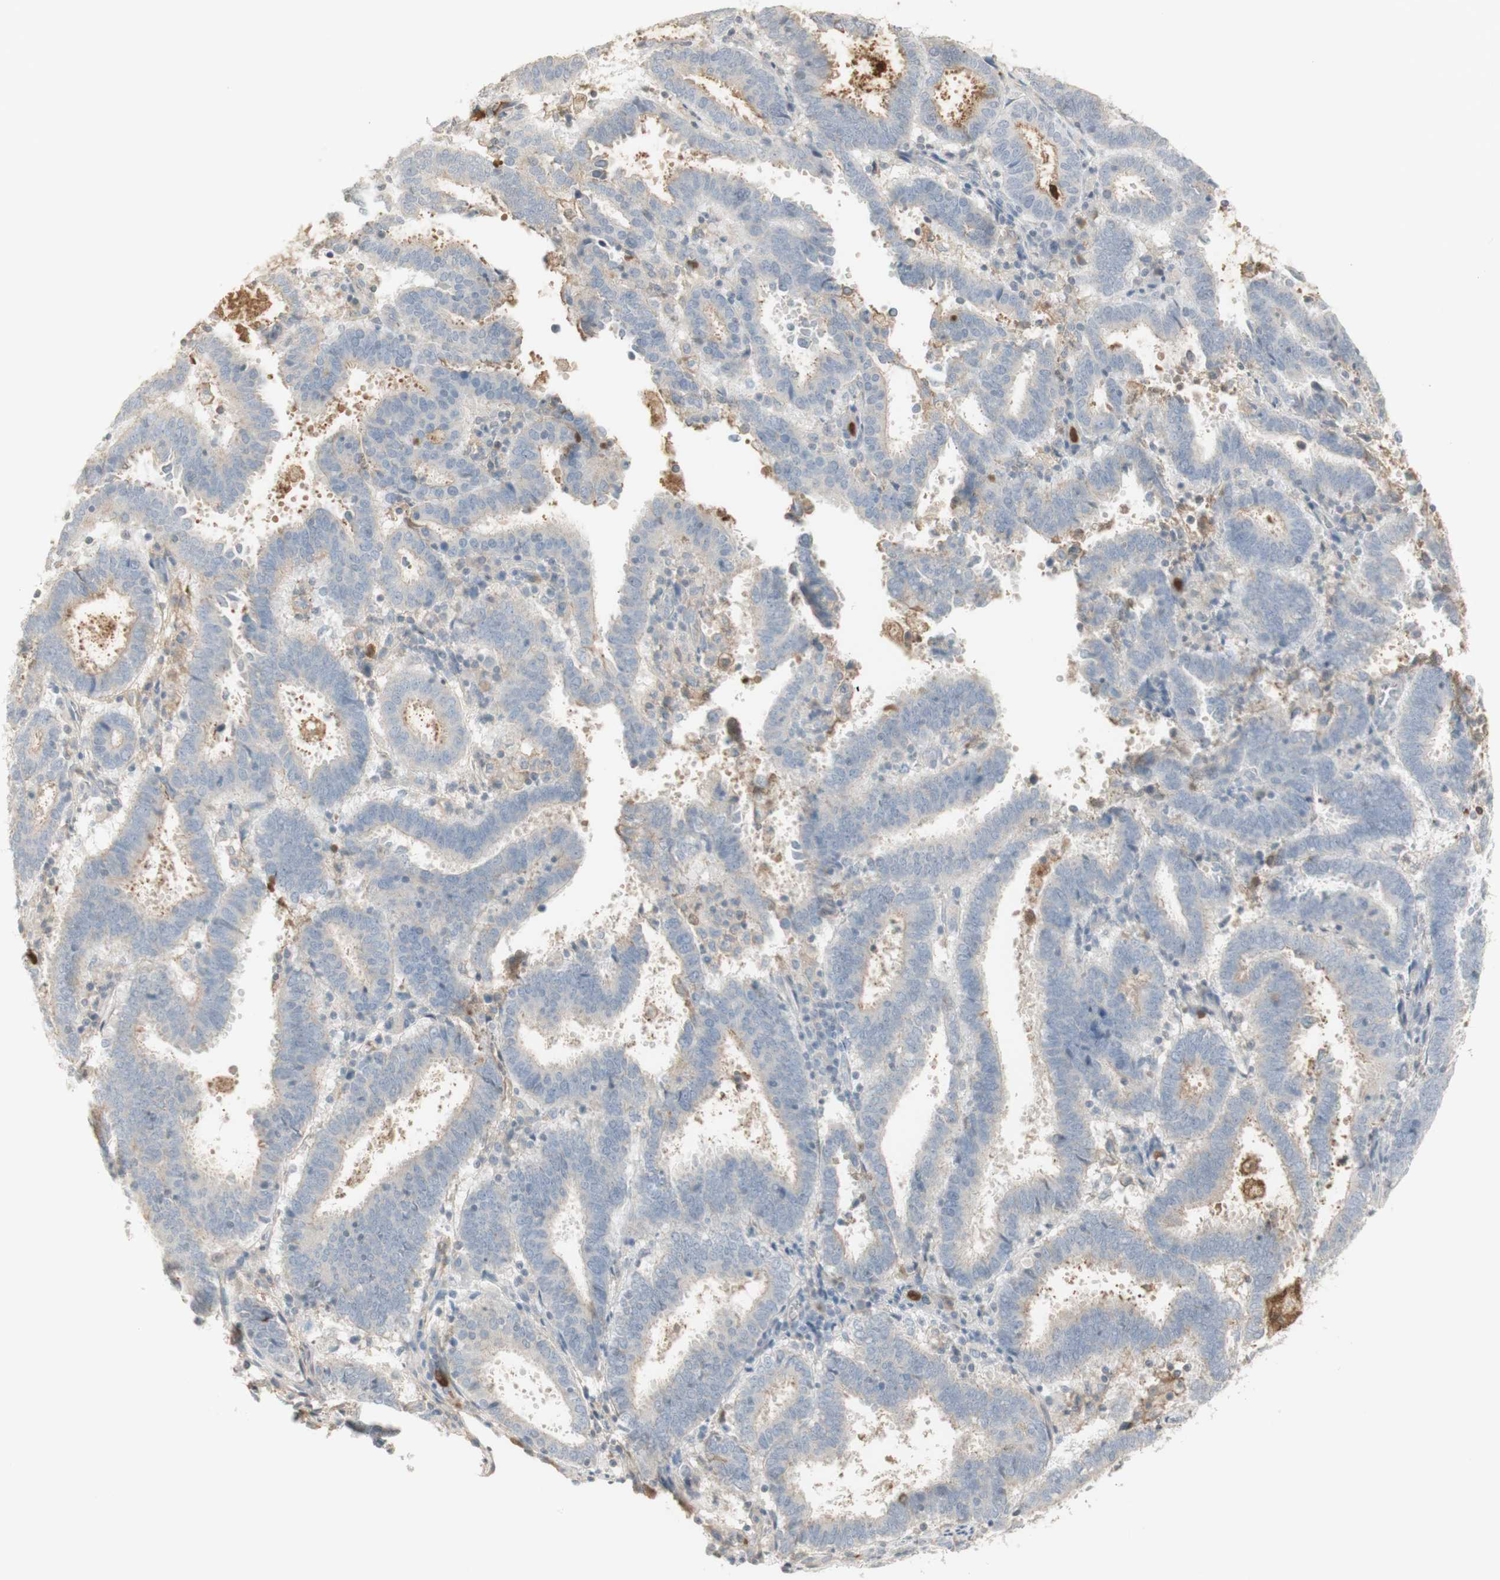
{"staining": {"intensity": "weak", "quantity": "<25%", "location": "cytoplasmic/membranous"}, "tissue": "endometrial cancer", "cell_type": "Tumor cells", "image_type": "cancer", "snomed": [{"axis": "morphology", "description": "Adenocarcinoma, NOS"}, {"axis": "topography", "description": "Uterus"}], "caption": "High power microscopy image of an immunohistochemistry micrograph of adenocarcinoma (endometrial), revealing no significant expression in tumor cells.", "gene": "NID1", "patient": {"sex": "female", "age": 83}}